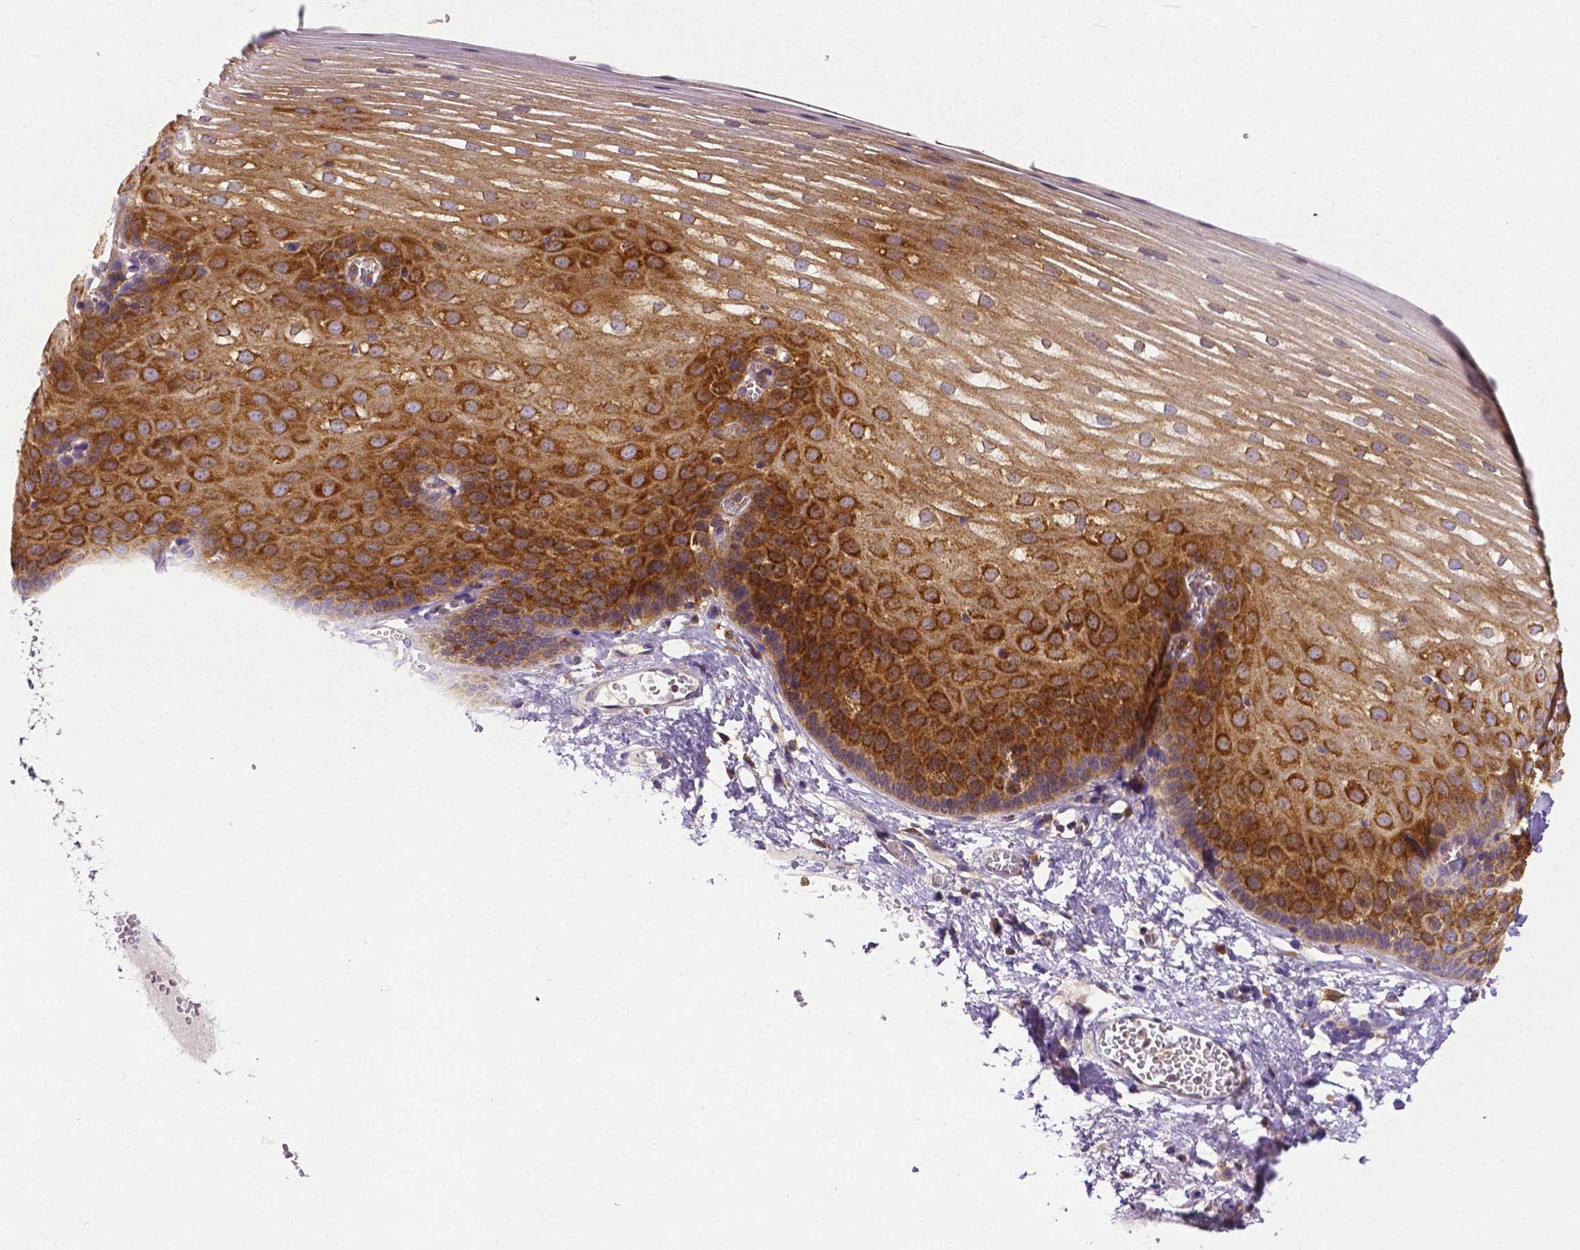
{"staining": {"intensity": "strong", "quantity": ">75%", "location": "cytoplasmic/membranous"}, "tissue": "esophagus", "cell_type": "Squamous epithelial cells", "image_type": "normal", "snomed": [{"axis": "morphology", "description": "Normal tissue, NOS"}, {"axis": "topography", "description": "Esophagus"}], "caption": "Unremarkable esophagus displays strong cytoplasmic/membranous positivity in about >75% of squamous epithelial cells, visualized by immunohistochemistry.", "gene": "DICER1", "patient": {"sex": "male", "age": 62}}